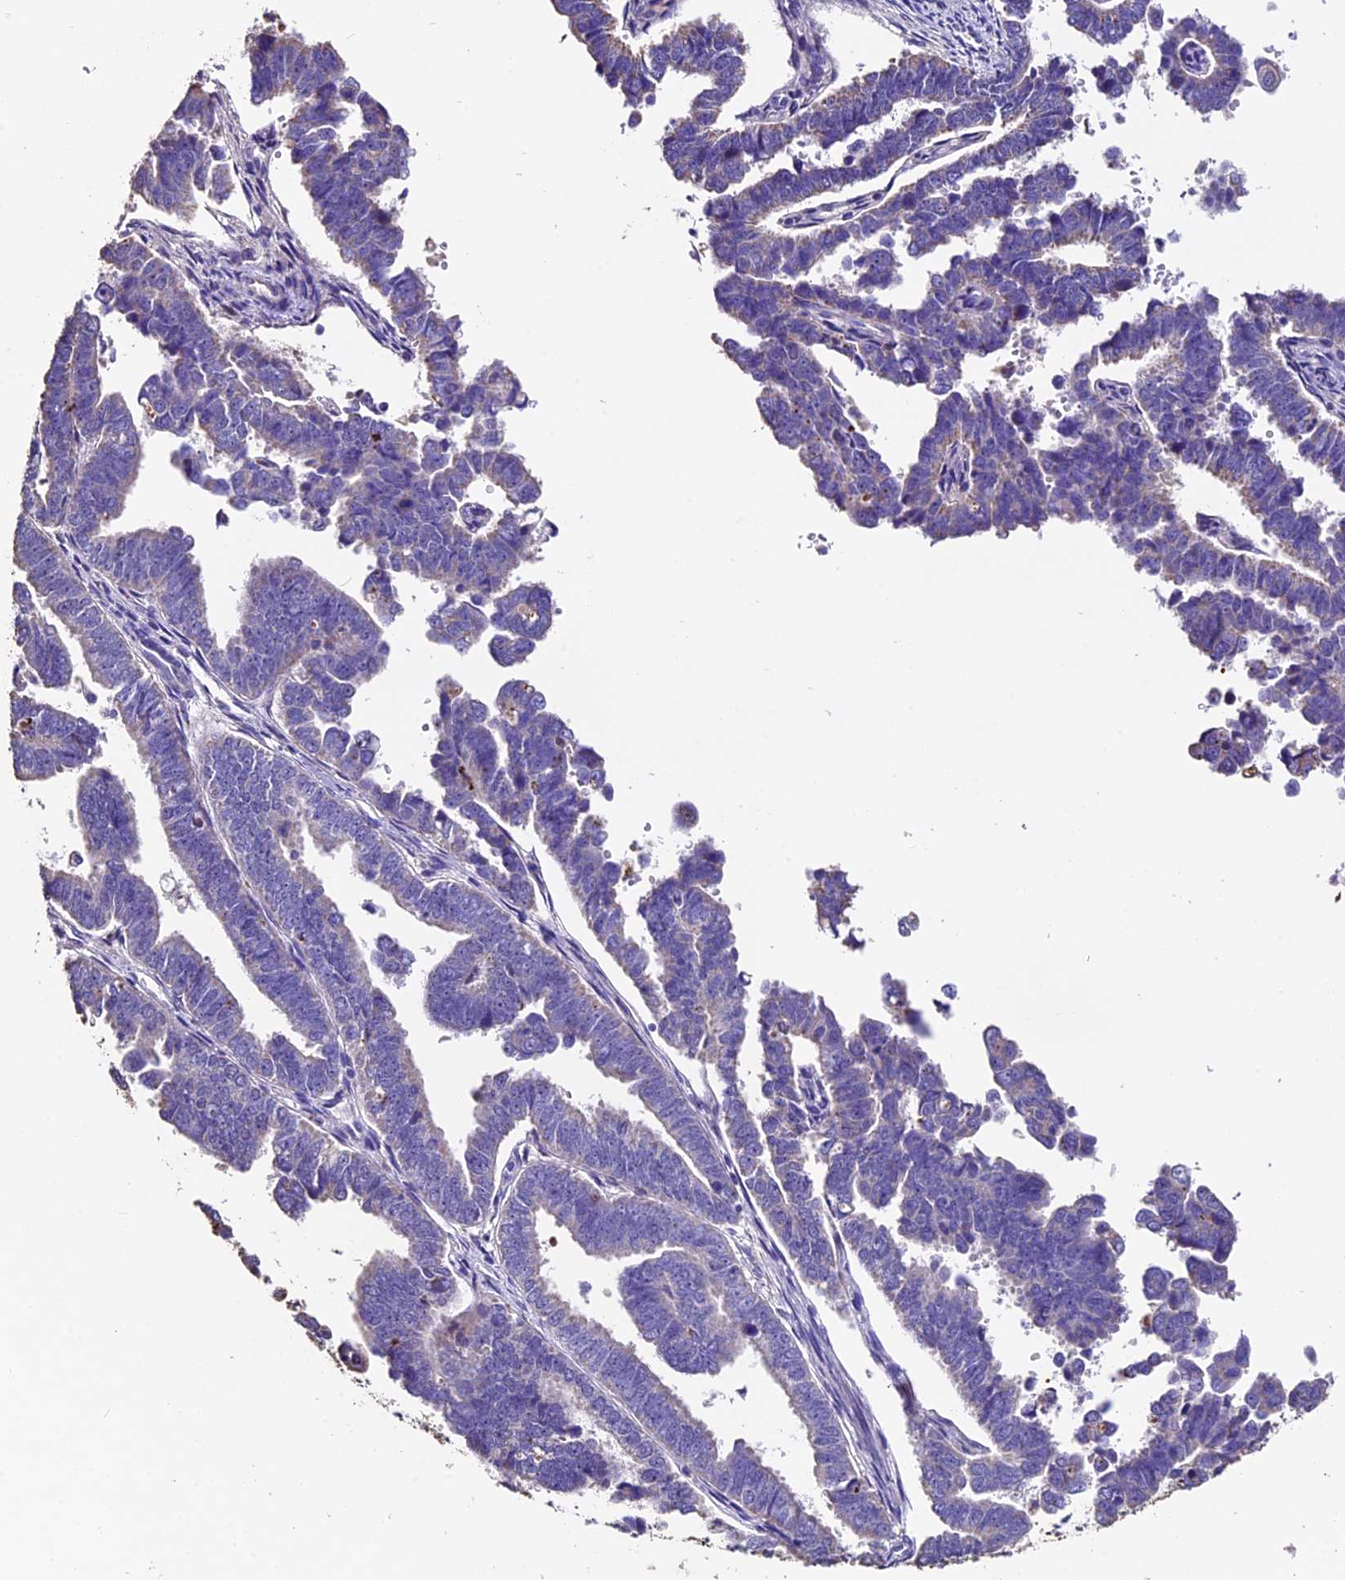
{"staining": {"intensity": "negative", "quantity": "none", "location": "none"}, "tissue": "endometrial cancer", "cell_type": "Tumor cells", "image_type": "cancer", "snomed": [{"axis": "morphology", "description": "Adenocarcinoma, NOS"}, {"axis": "topography", "description": "Endometrium"}], "caption": "Tumor cells are negative for protein expression in human adenocarcinoma (endometrial).", "gene": "FBXW9", "patient": {"sex": "female", "age": 75}}